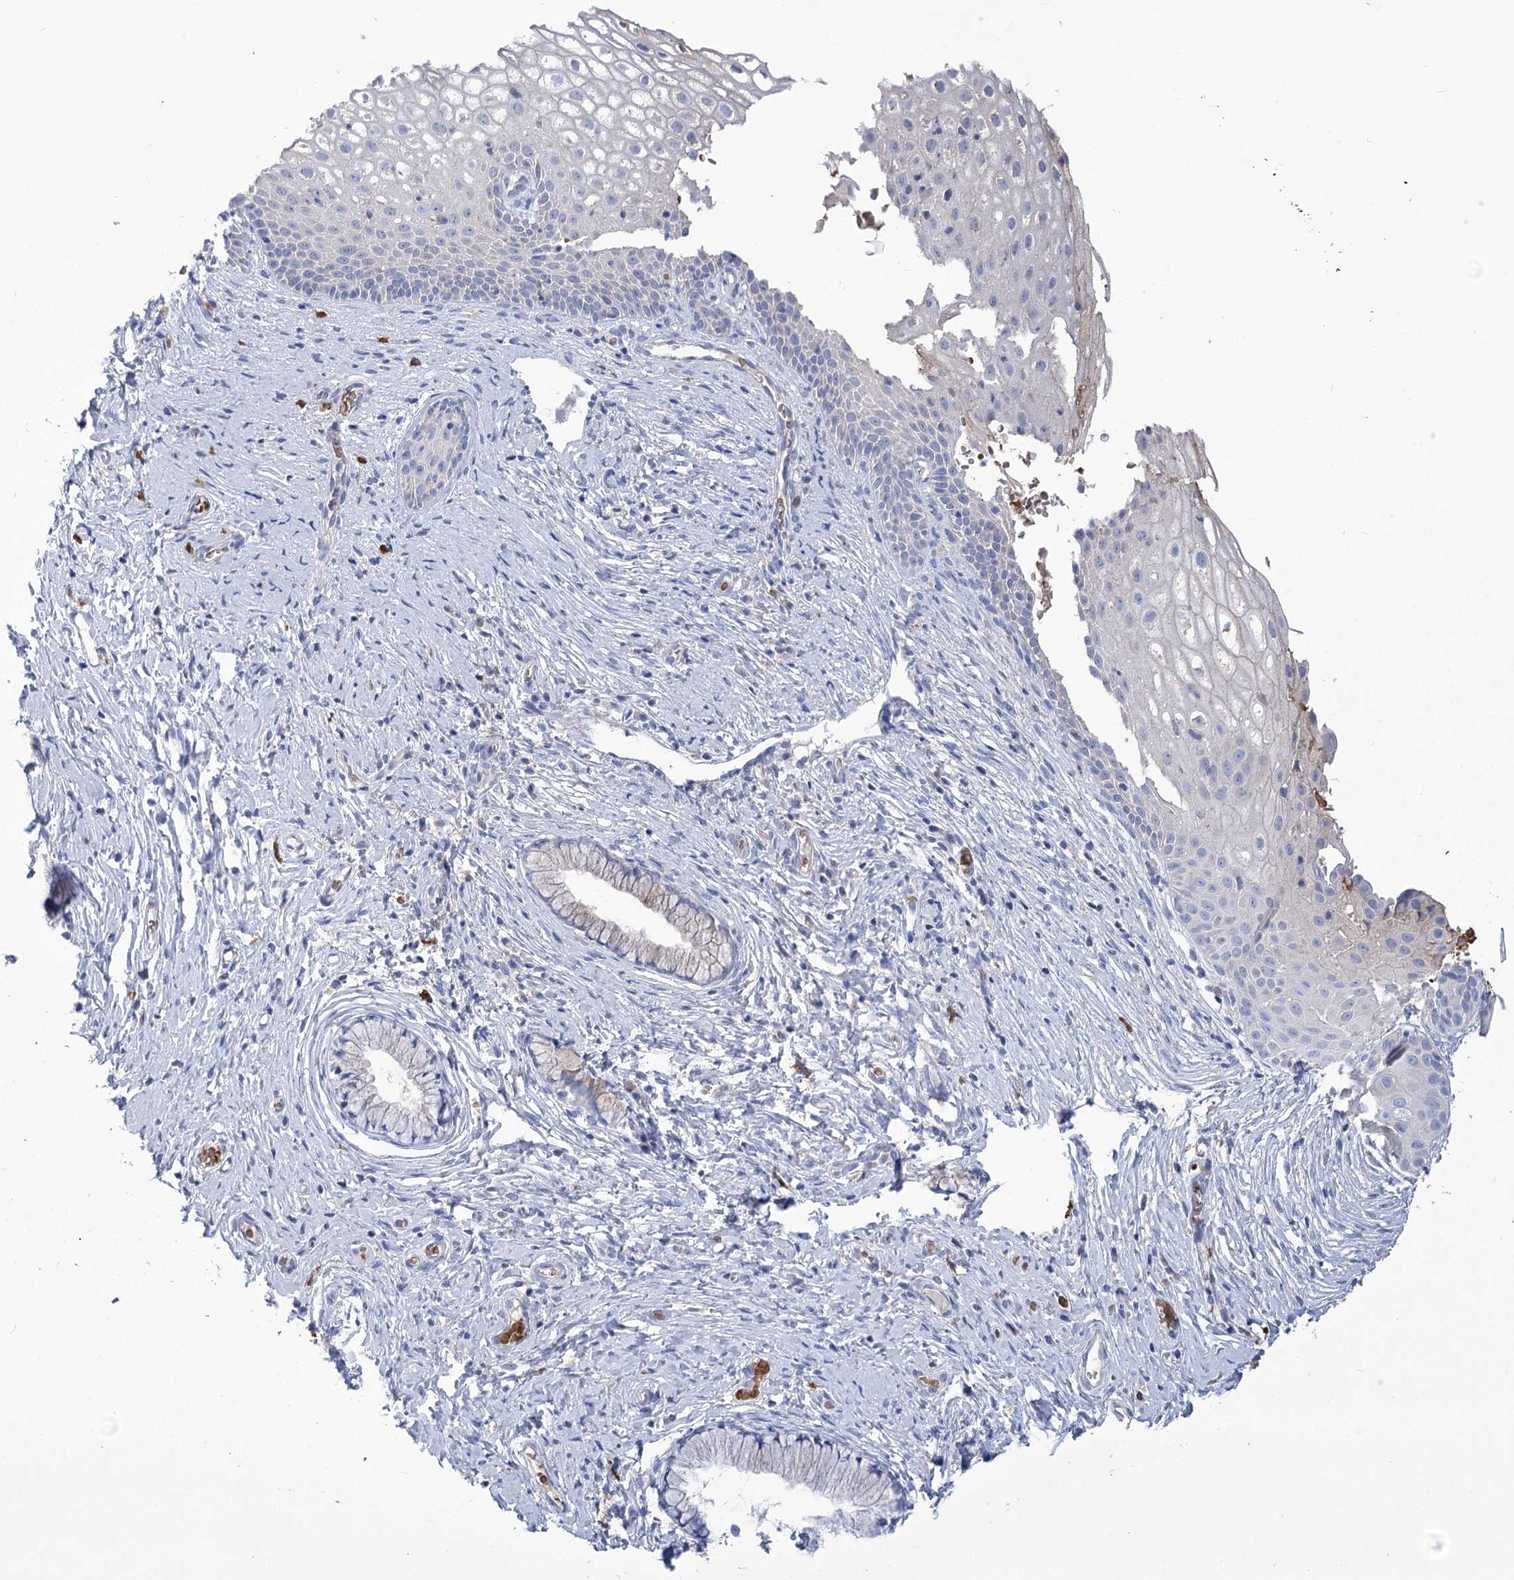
{"staining": {"intensity": "negative", "quantity": "none", "location": "none"}, "tissue": "cervix", "cell_type": "Glandular cells", "image_type": "normal", "snomed": [{"axis": "morphology", "description": "Normal tissue, NOS"}, {"axis": "topography", "description": "Cervix"}], "caption": "Immunohistochemistry (IHC) micrograph of normal human cervix stained for a protein (brown), which shows no positivity in glandular cells.", "gene": "PRSS53", "patient": {"sex": "female", "age": 33}}